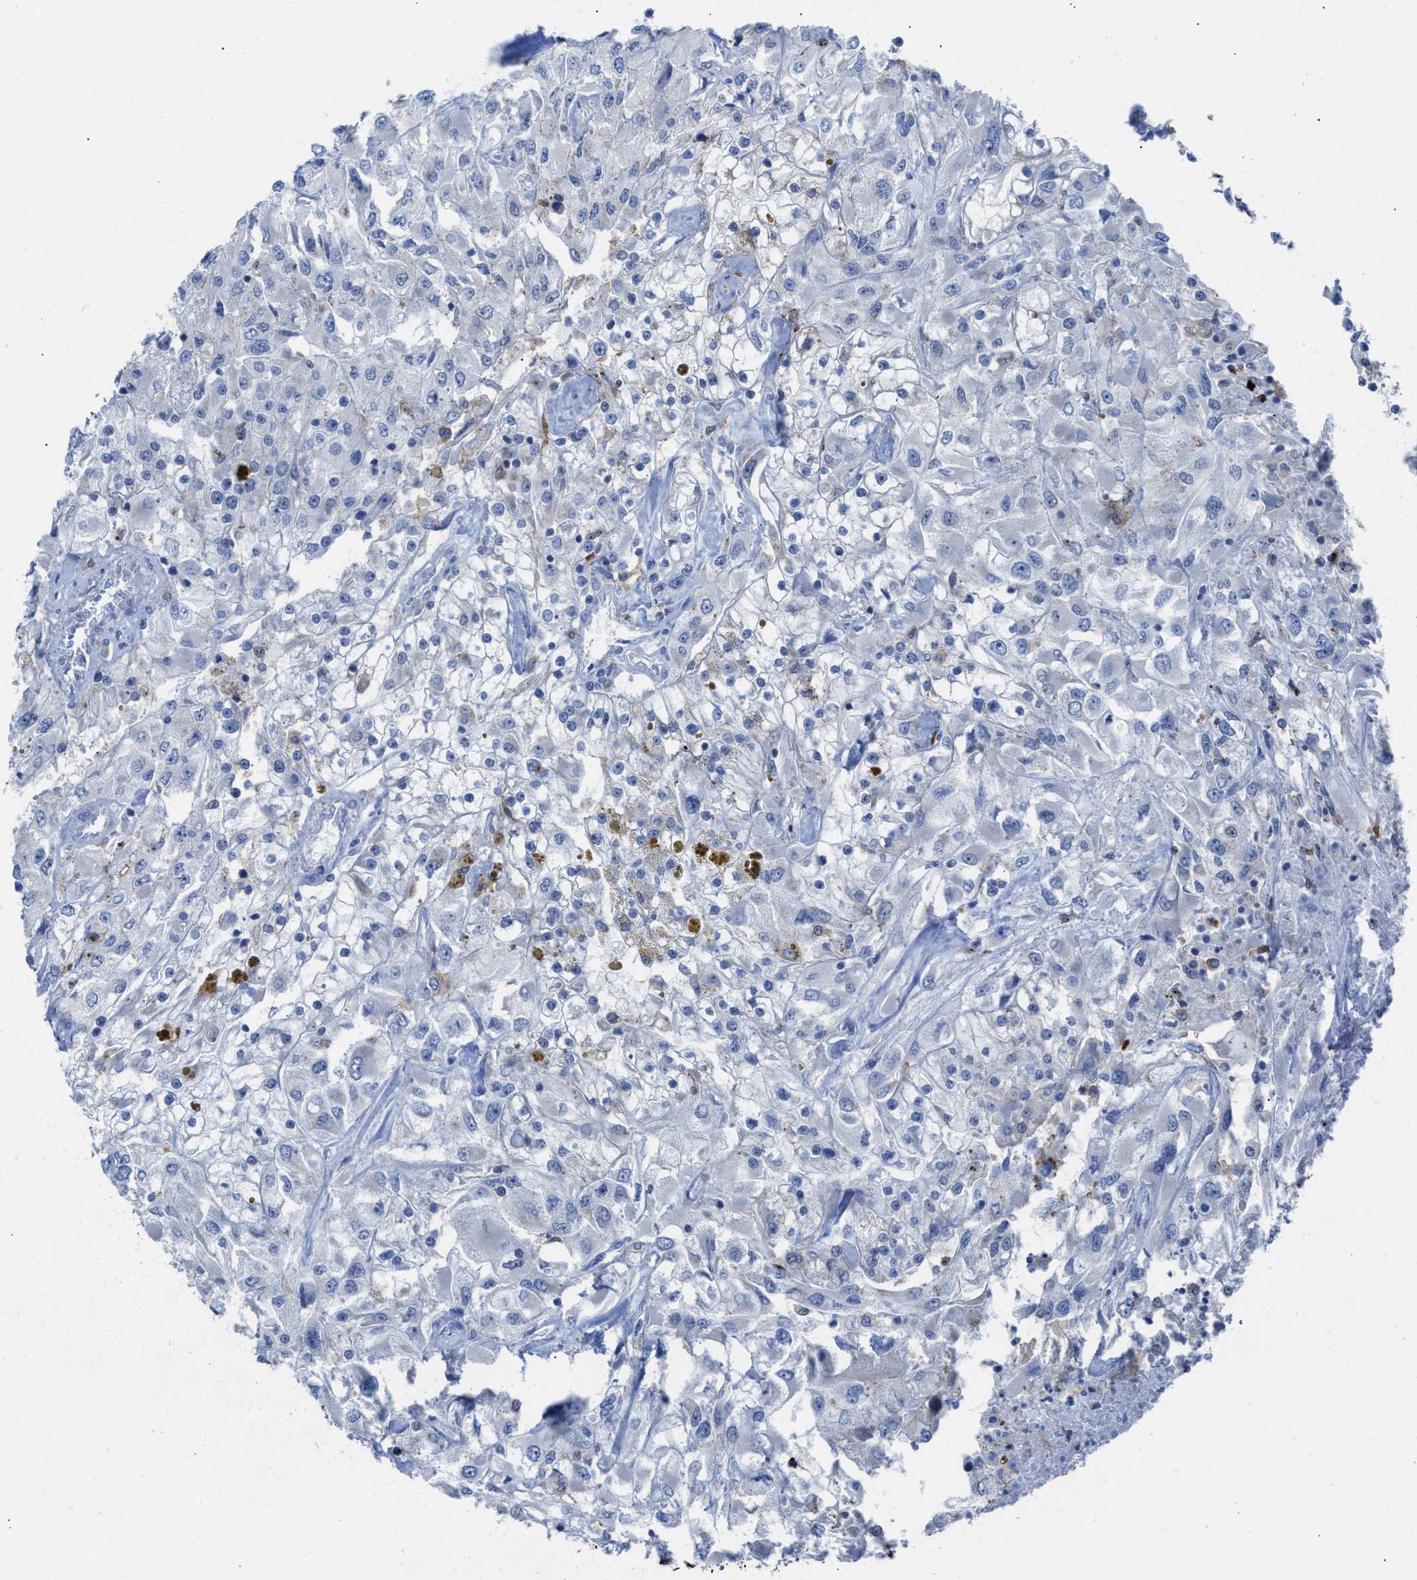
{"staining": {"intensity": "negative", "quantity": "none", "location": "none"}, "tissue": "renal cancer", "cell_type": "Tumor cells", "image_type": "cancer", "snomed": [{"axis": "morphology", "description": "Adenocarcinoma, NOS"}, {"axis": "topography", "description": "Kidney"}], "caption": "Renal adenocarcinoma was stained to show a protein in brown. There is no significant positivity in tumor cells. Nuclei are stained in blue.", "gene": "SLC47A1", "patient": {"sex": "female", "age": 52}}